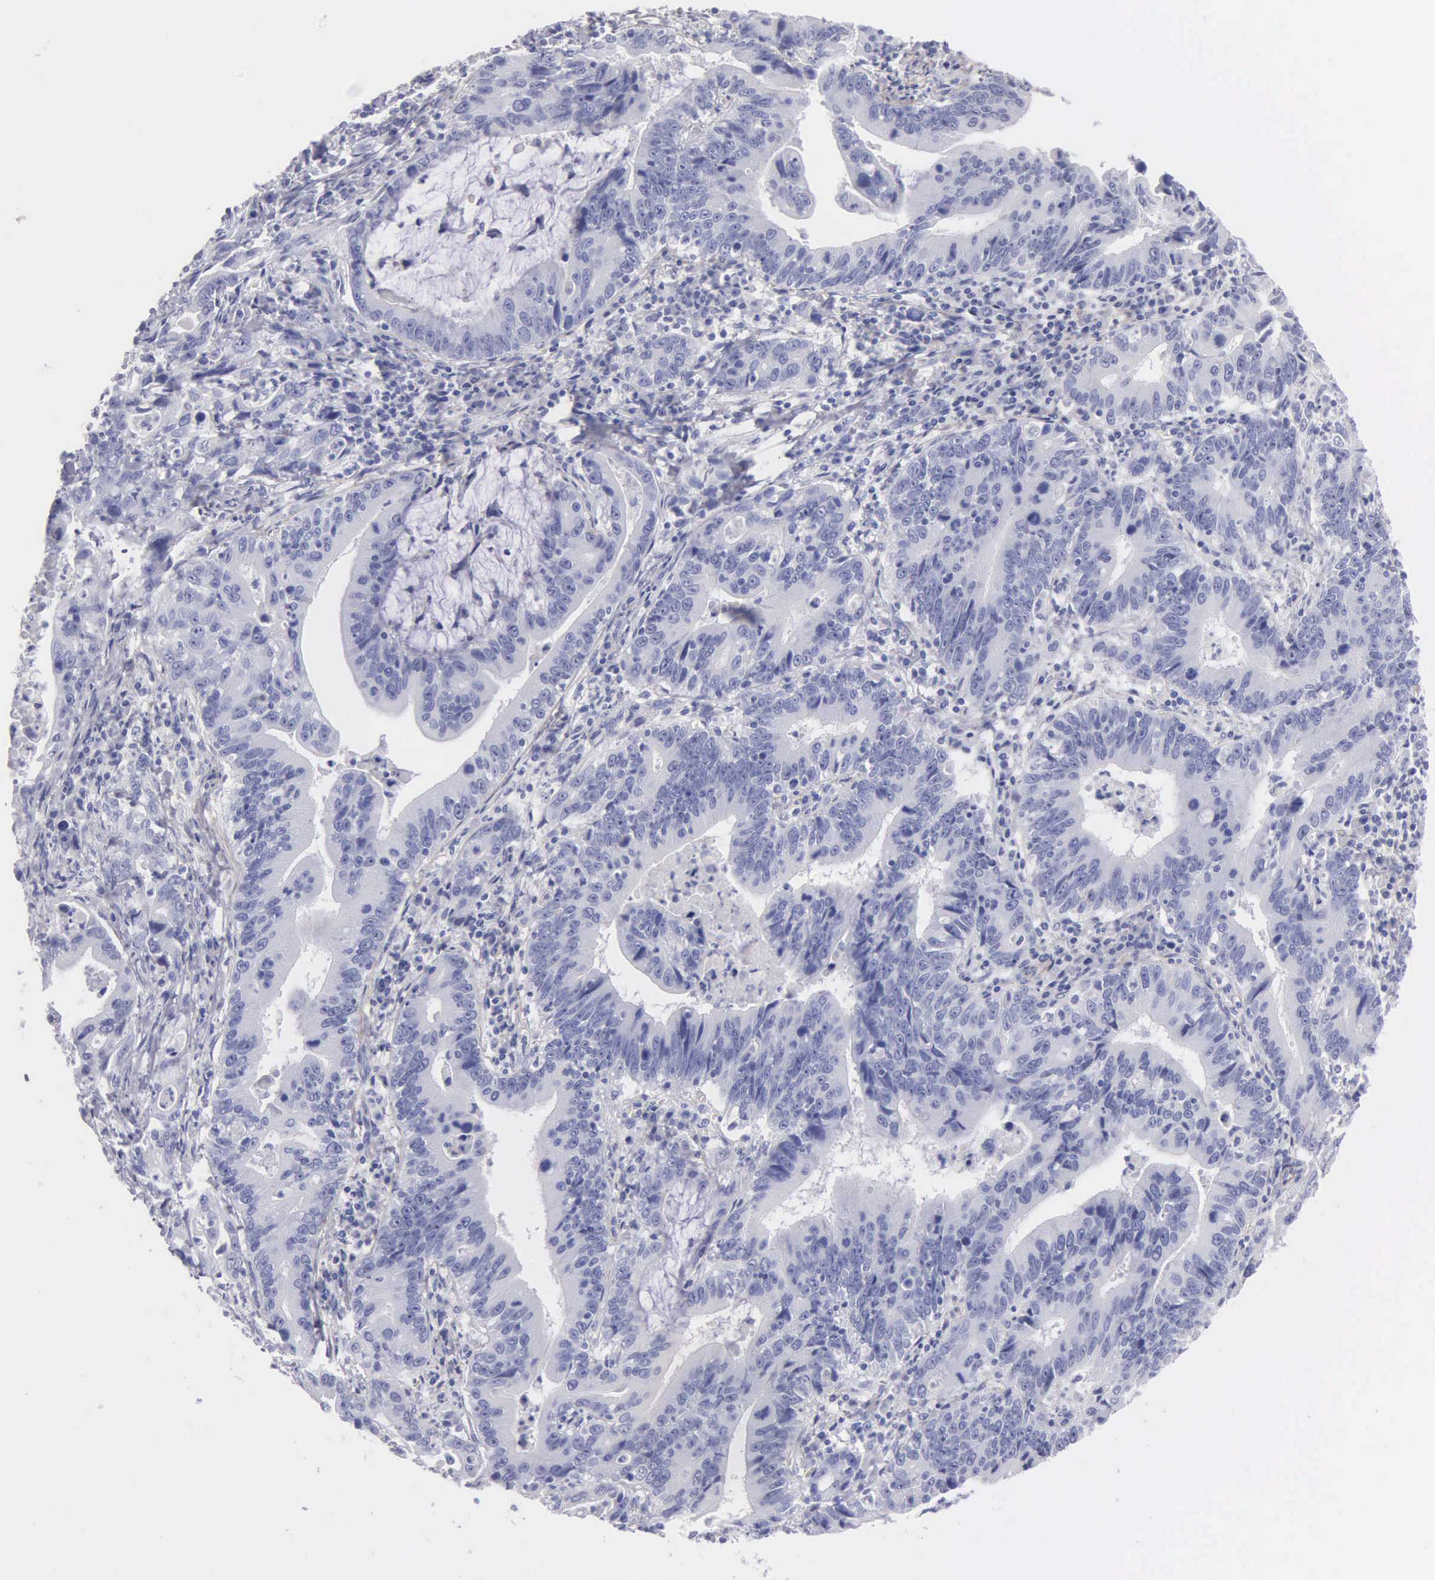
{"staining": {"intensity": "negative", "quantity": "none", "location": "none"}, "tissue": "stomach cancer", "cell_type": "Tumor cells", "image_type": "cancer", "snomed": [{"axis": "morphology", "description": "Adenocarcinoma, NOS"}, {"axis": "topography", "description": "Stomach, upper"}], "caption": "An immunohistochemistry photomicrograph of stomach cancer is shown. There is no staining in tumor cells of stomach cancer. The staining is performed using DAB brown chromogen with nuclei counter-stained in using hematoxylin.", "gene": "FBLN5", "patient": {"sex": "male", "age": 63}}